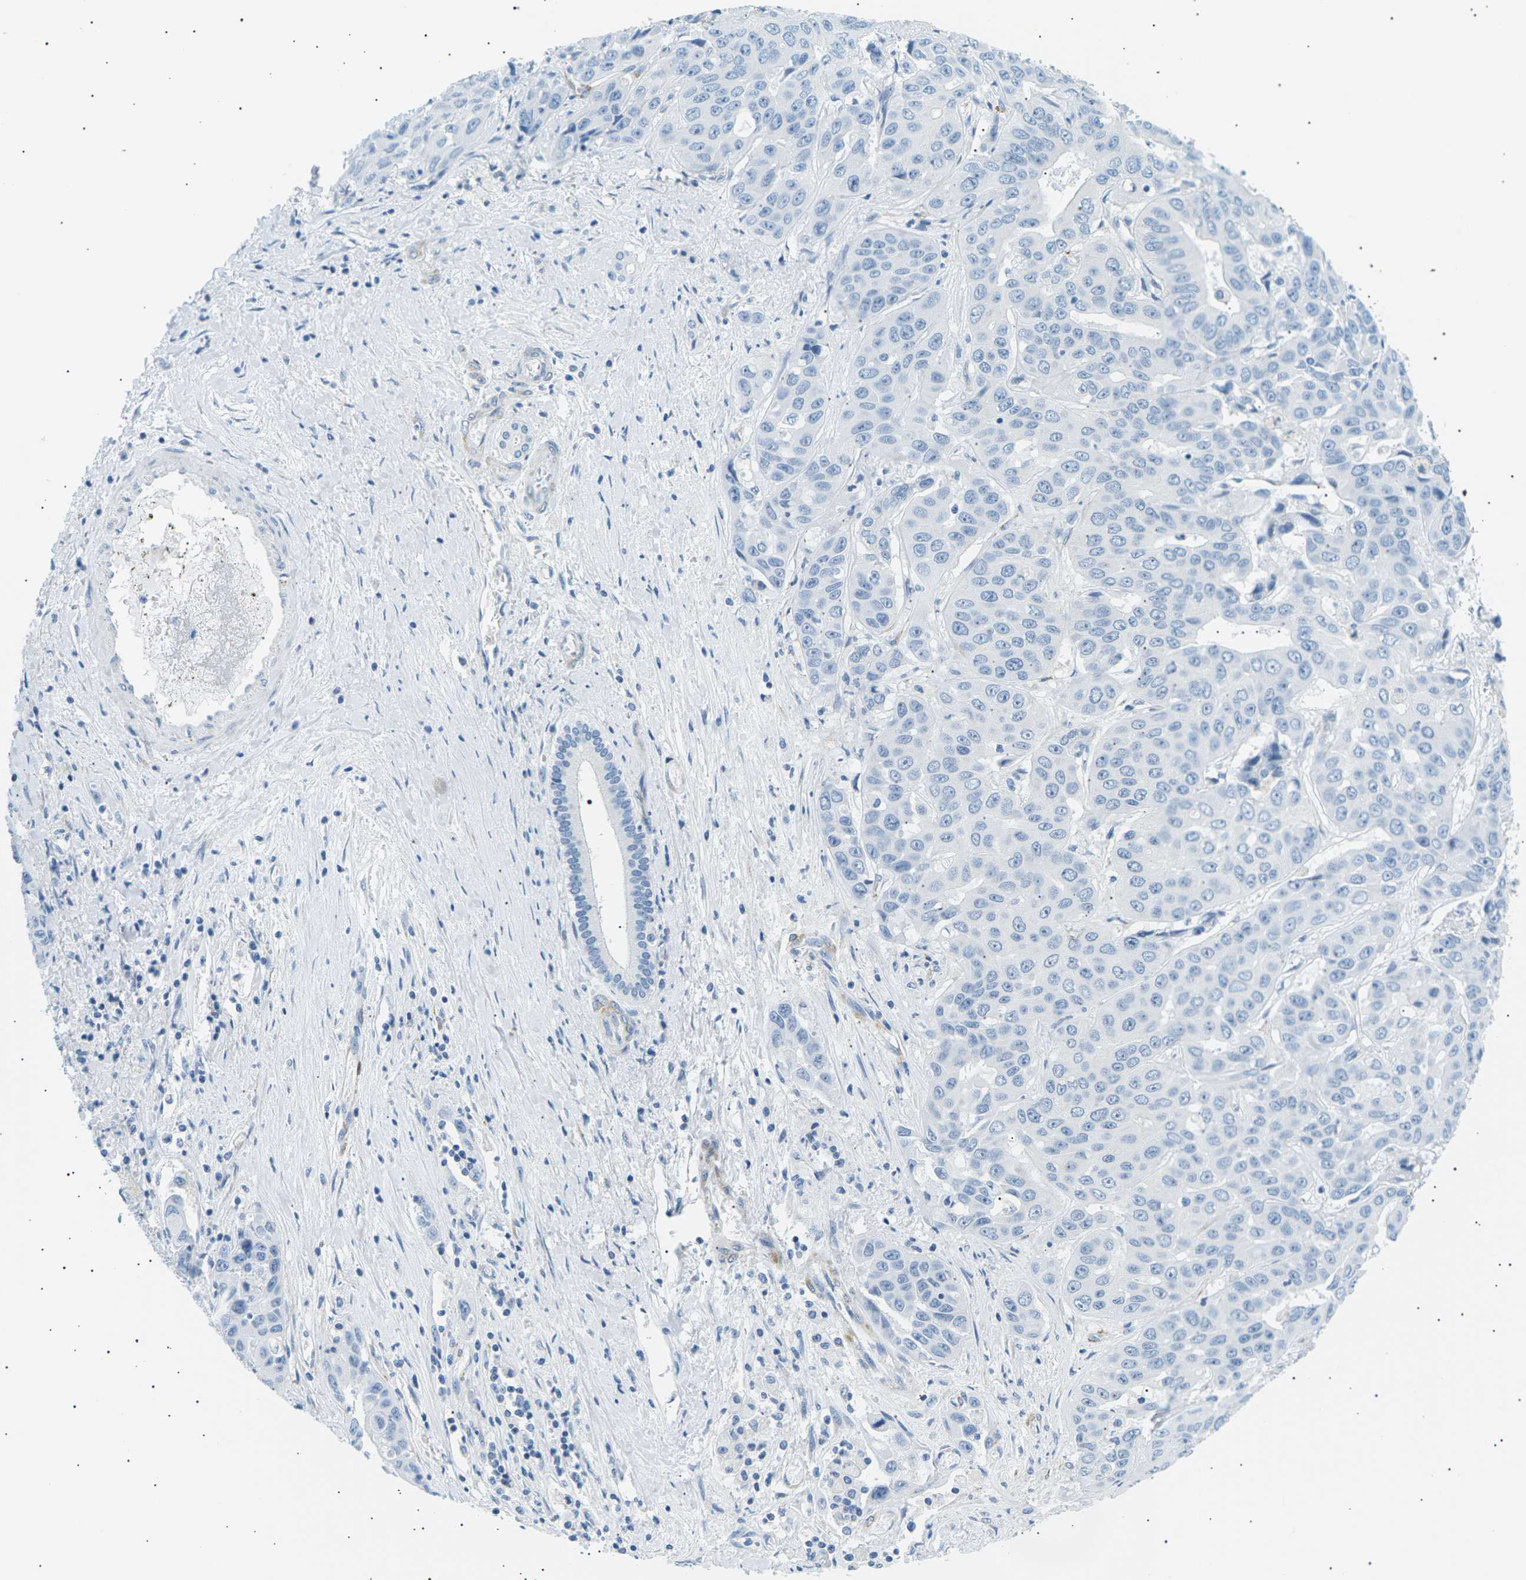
{"staining": {"intensity": "negative", "quantity": "none", "location": "none"}, "tissue": "liver cancer", "cell_type": "Tumor cells", "image_type": "cancer", "snomed": [{"axis": "morphology", "description": "Cholangiocarcinoma"}, {"axis": "topography", "description": "Liver"}], "caption": "High power microscopy photomicrograph of an immunohistochemistry (IHC) micrograph of liver cholangiocarcinoma, revealing no significant staining in tumor cells.", "gene": "SEPTIN5", "patient": {"sex": "female", "age": 52}}